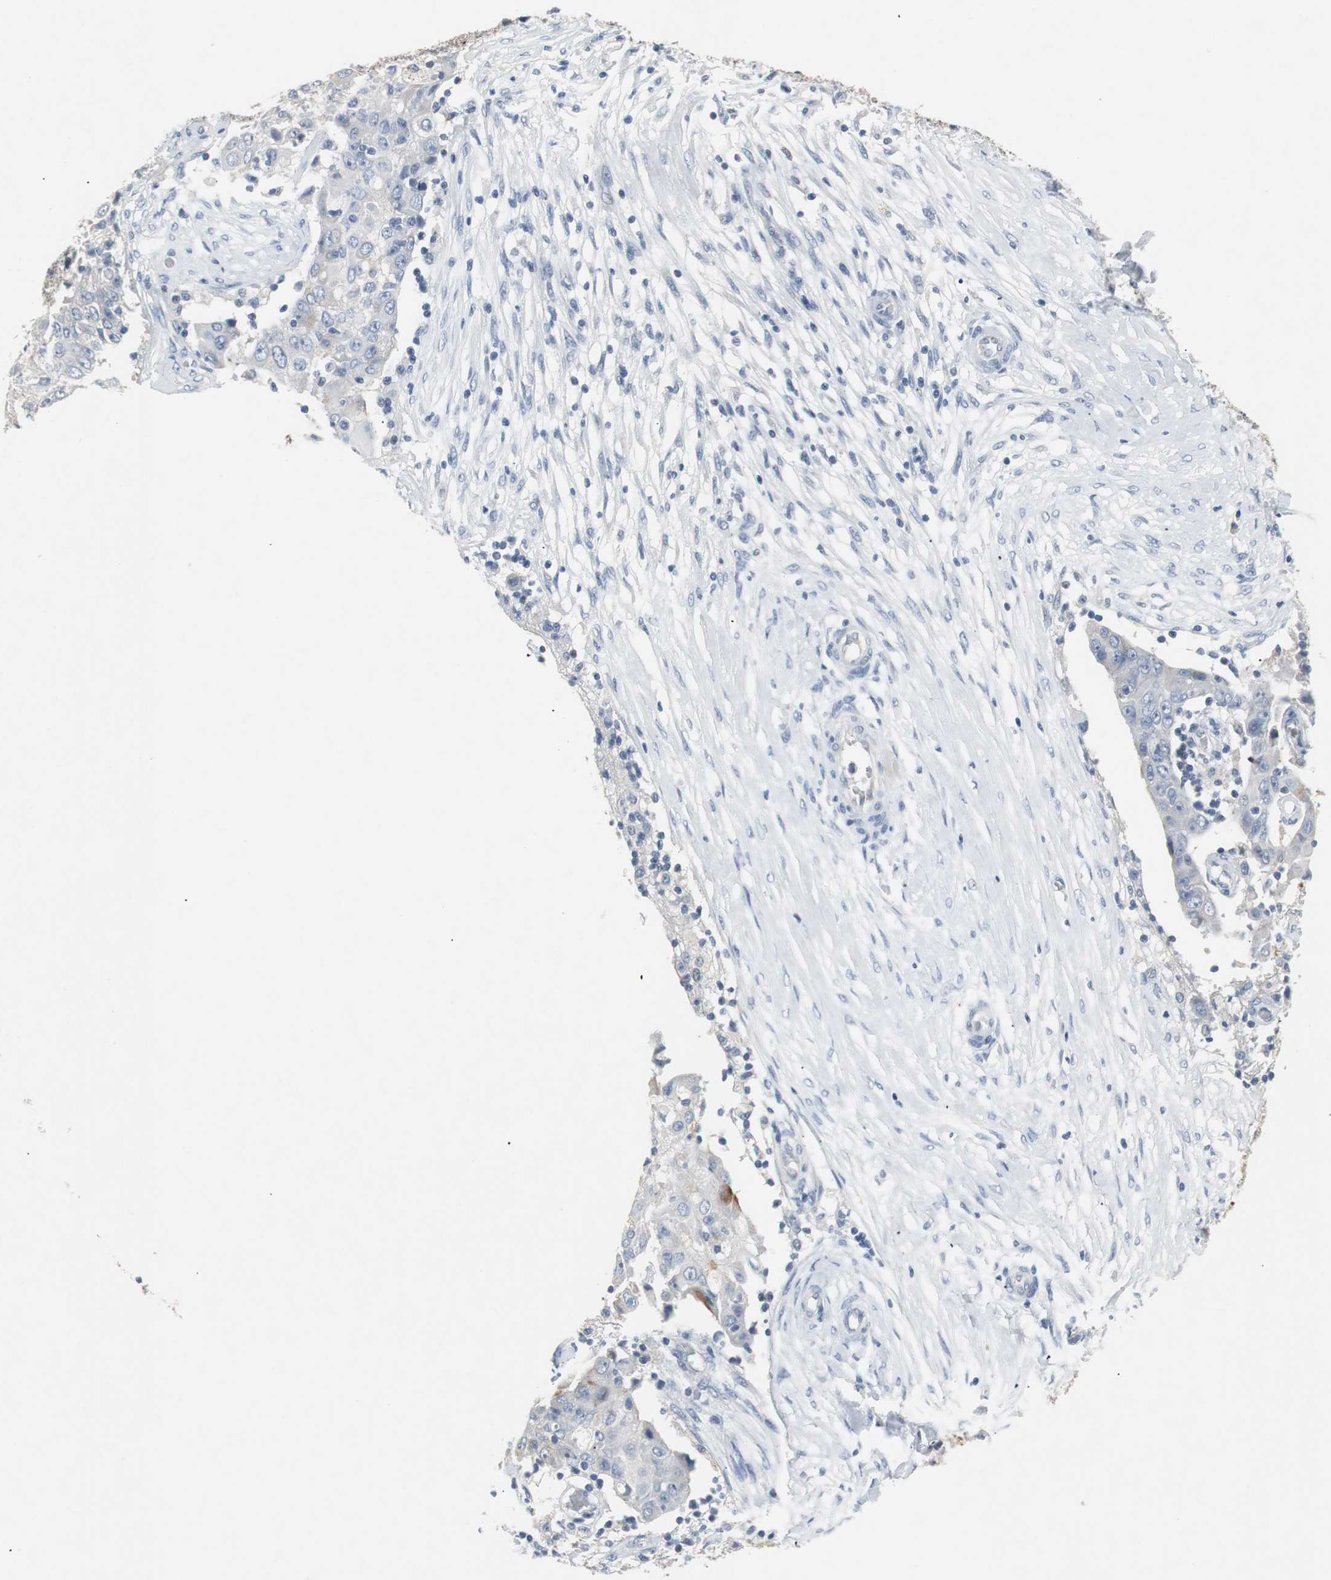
{"staining": {"intensity": "weak", "quantity": "25%-75%", "location": "cytoplasmic/membranous"}, "tissue": "ovarian cancer", "cell_type": "Tumor cells", "image_type": "cancer", "snomed": [{"axis": "morphology", "description": "Carcinoma, endometroid"}, {"axis": "topography", "description": "Ovary"}], "caption": "Ovarian cancer stained with immunohistochemistry (IHC) reveals weak cytoplasmic/membranous positivity in about 25%-75% of tumor cells. Immunohistochemistry stains the protein of interest in brown and the nuclei are stained blue.", "gene": "LRP2", "patient": {"sex": "female", "age": 42}}